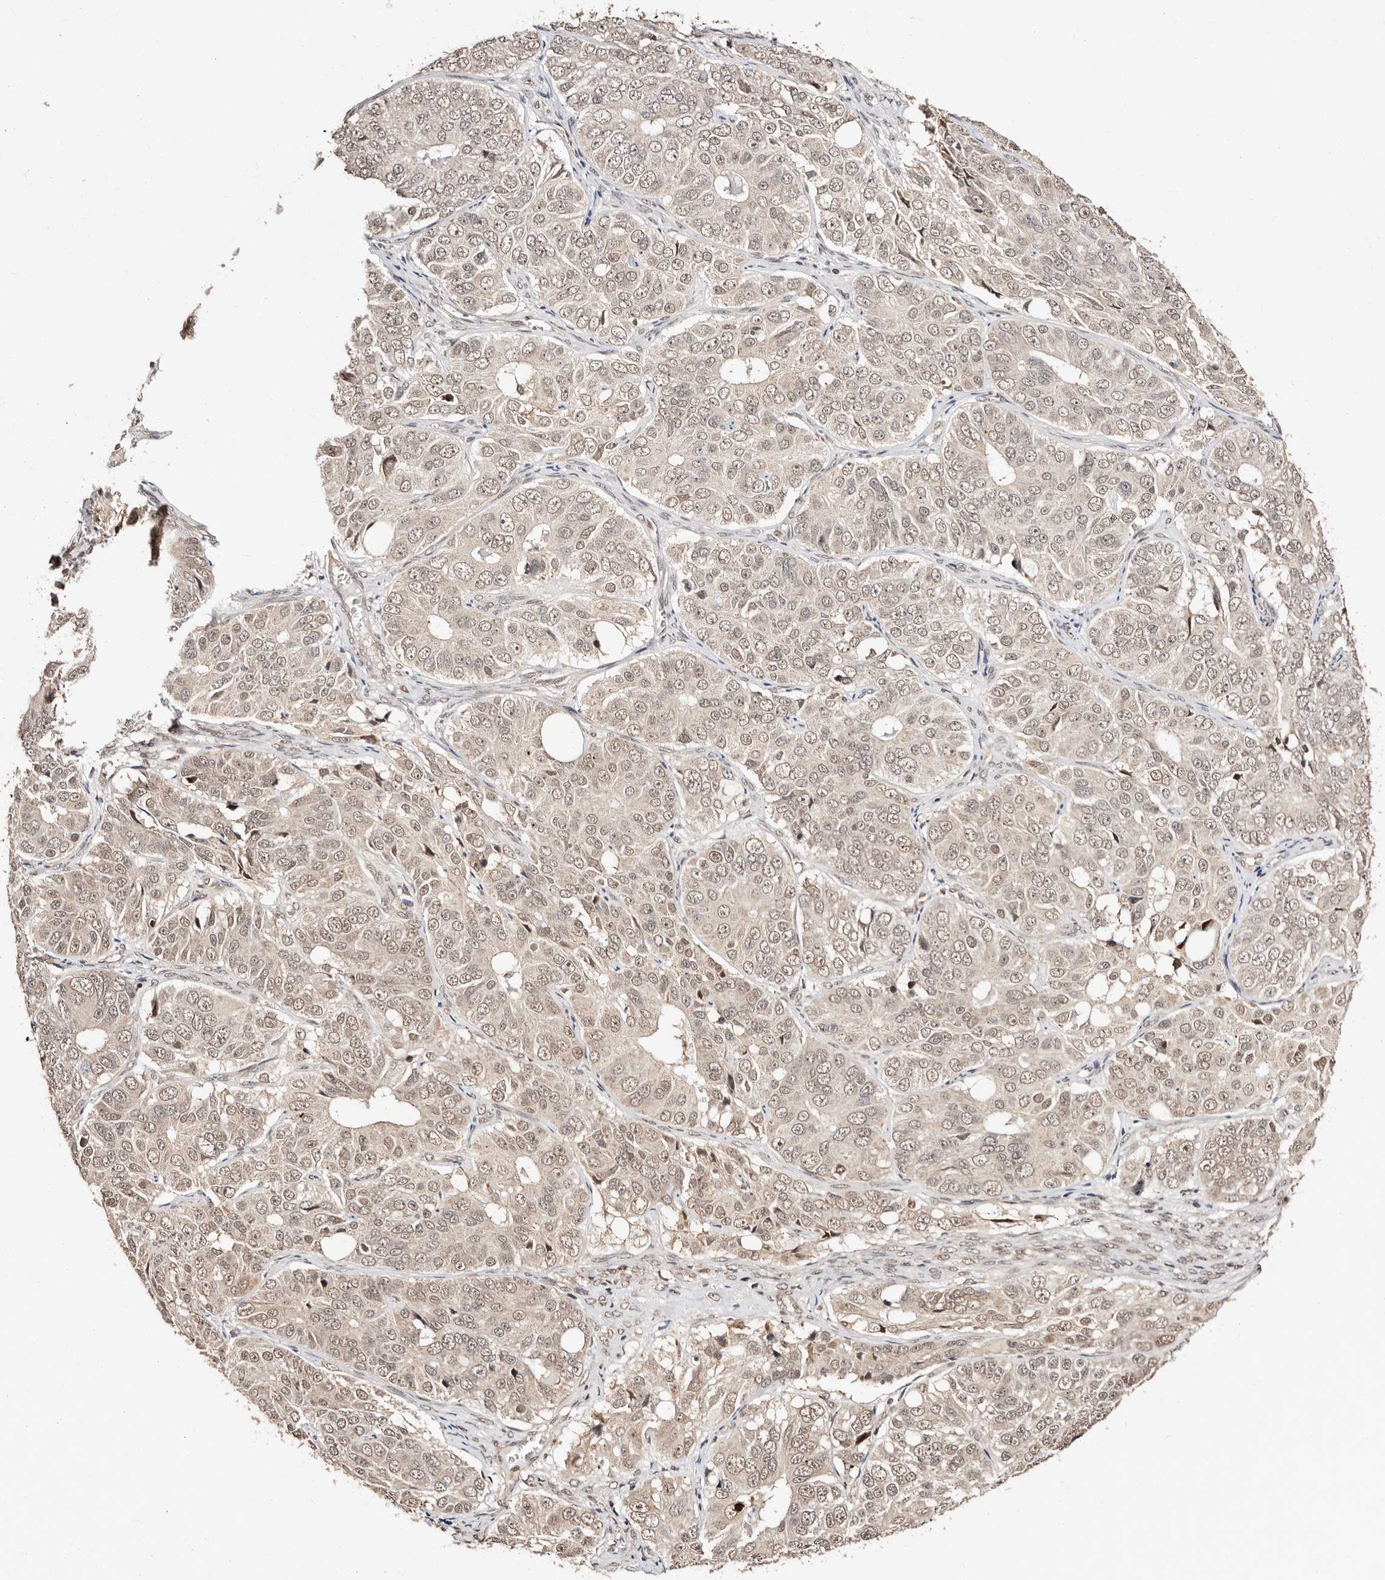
{"staining": {"intensity": "weak", "quantity": ">75%", "location": "cytoplasmic/membranous,nuclear"}, "tissue": "ovarian cancer", "cell_type": "Tumor cells", "image_type": "cancer", "snomed": [{"axis": "morphology", "description": "Carcinoma, endometroid"}, {"axis": "topography", "description": "Ovary"}], "caption": "Immunohistochemical staining of ovarian cancer (endometroid carcinoma) displays low levels of weak cytoplasmic/membranous and nuclear protein staining in approximately >75% of tumor cells.", "gene": "CTNNBL1", "patient": {"sex": "female", "age": 51}}